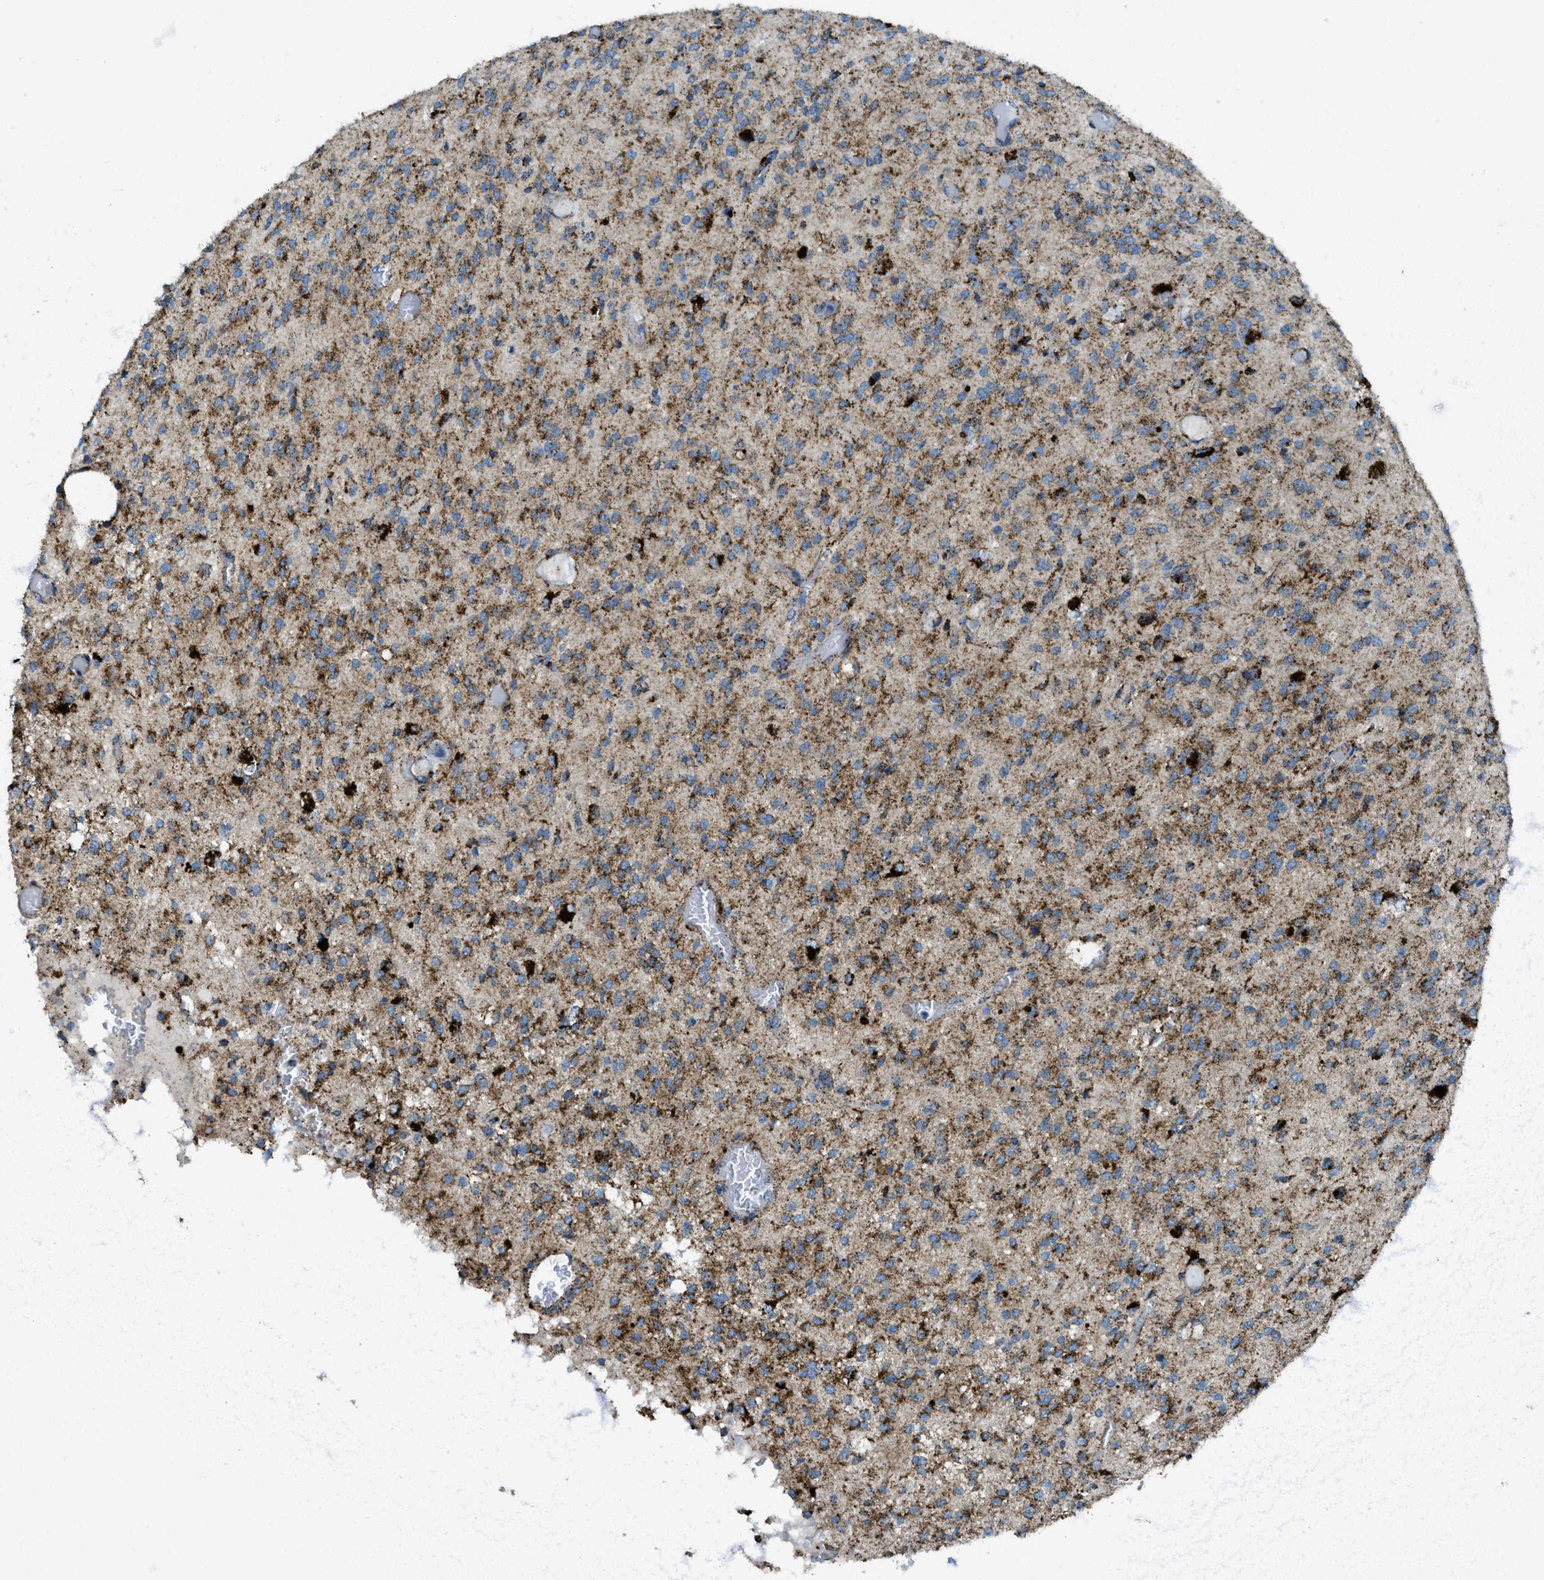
{"staining": {"intensity": "moderate", "quantity": ">75%", "location": "cytoplasmic/membranous"}, "tissue": "glioma", "cell_type": "Tumor cells", "image_type": "cancer", "snomed": [{"axis": "morphology", "description": "Glioma, malignant, High grade"}, {"axis": "topography", "description": "Brain"}], "caption": "A medium amount of moderate cytoplasmic/membranous staining is seen in about >75% of tumor cells in malignant high-grade glioma tissue.", "gene": "SCARB2", "patient": {"sex": "female", "age": 59}}